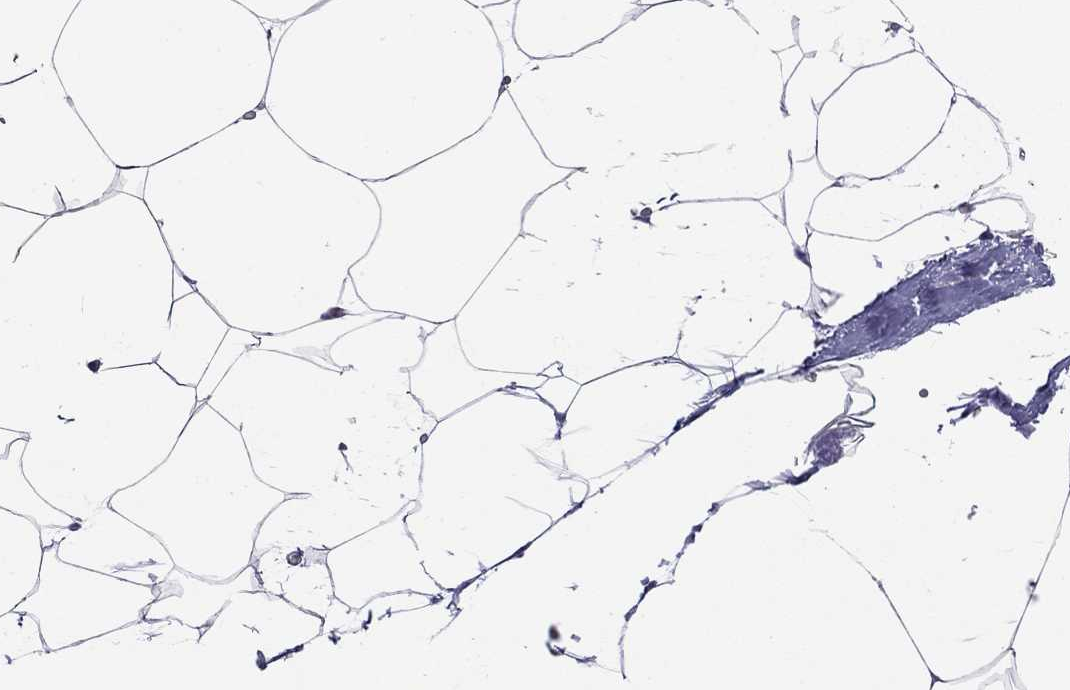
{"staining": {"intensity": "negative", "quantity": "none", "location": "none"}, "tissue": "adipose tissue", "cell_type": "Adipocytes", "image_type": "normal", "snomed": [{"axis": "morphology", "description": "Normal tissue, NOS"}, {"axis": "topography", "description": "Adipose tissue"}], "caption": "An IHC histopathology image of unremarkable adipose tissue is shown. There is no staining in adipocytes of adipose tissue. (Immunohistochemistry, brightfield microscopy, high magnification).", "gene": "DPY19L2", "patient": {"sex": "male", "age": 57}}